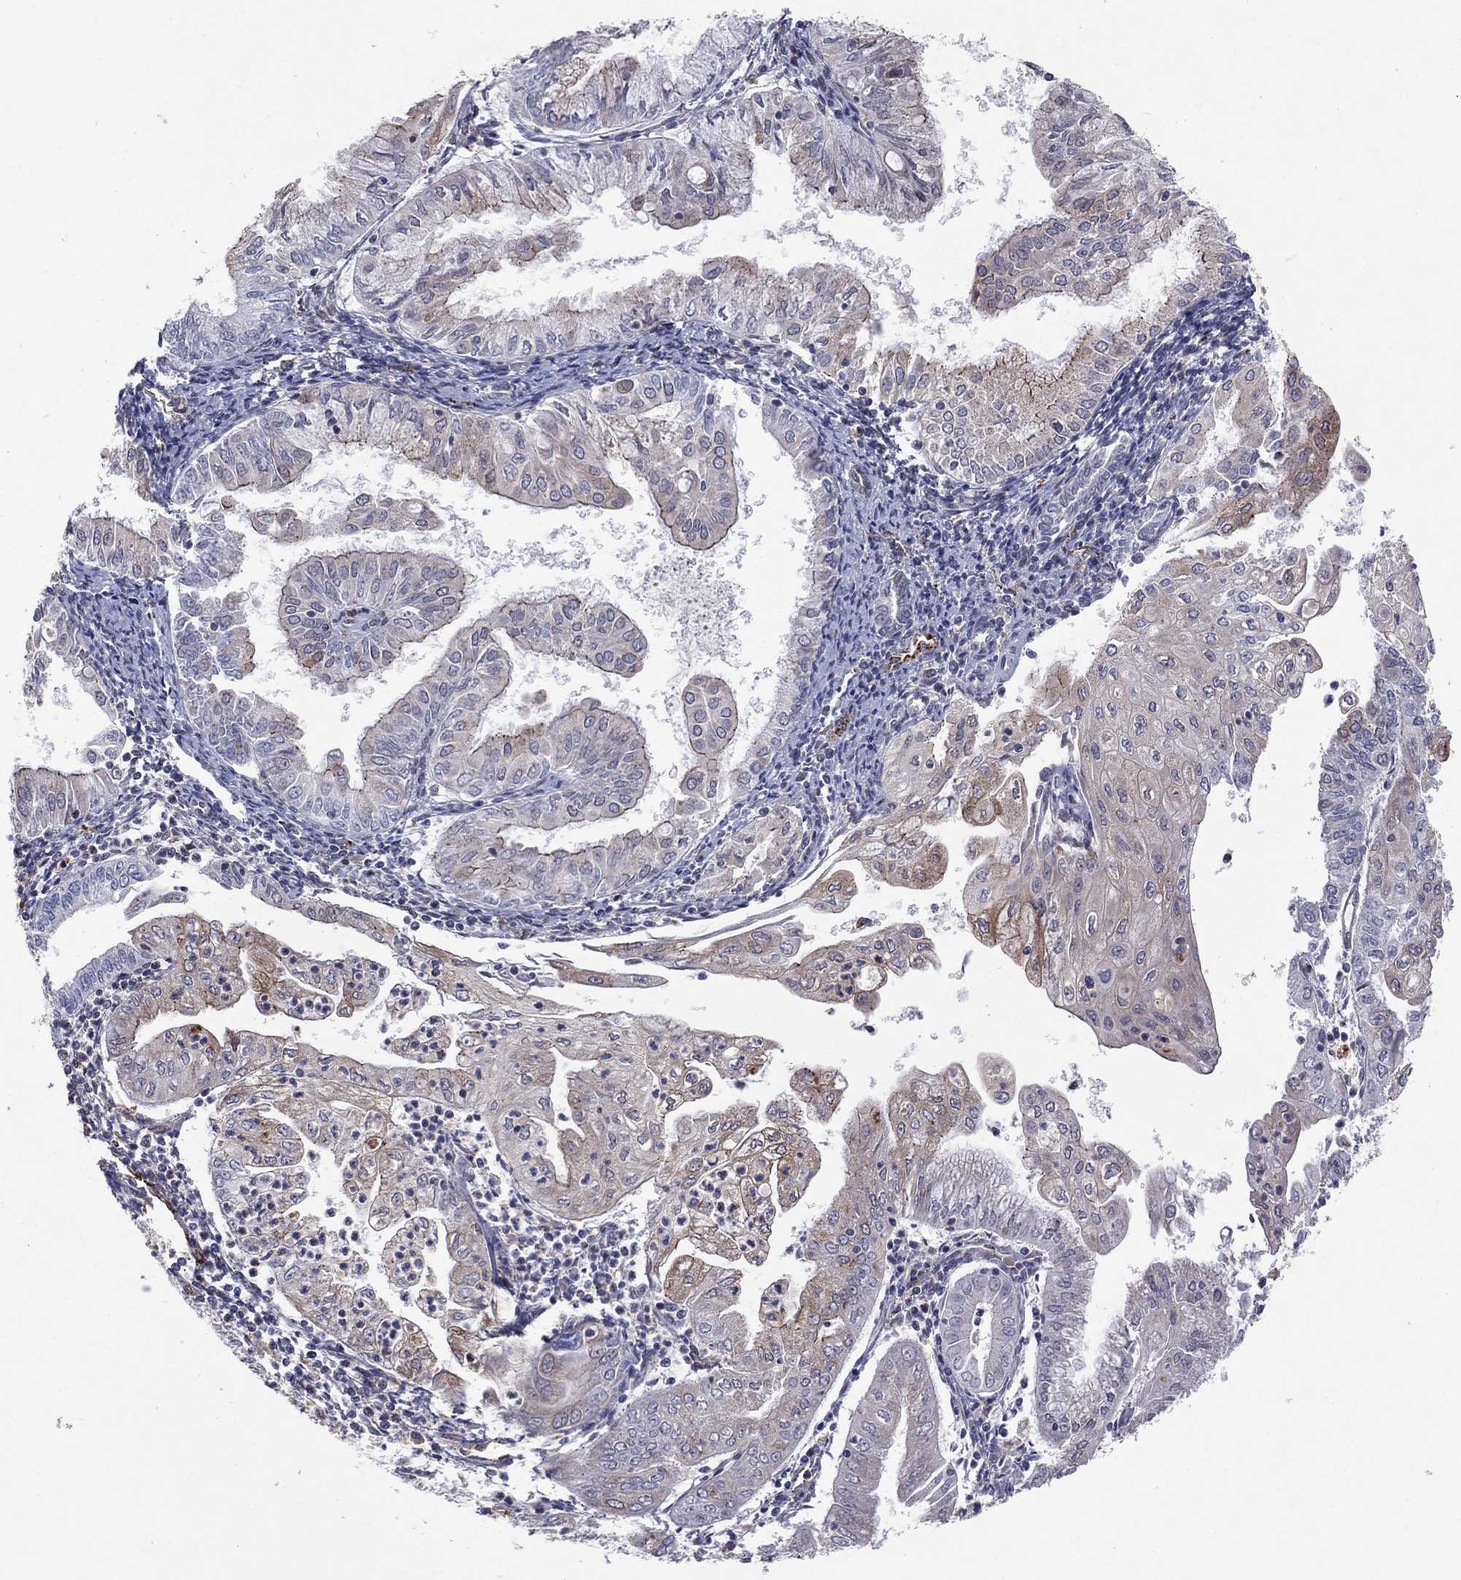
{"staining": {"intensity": "moderate", "quantity": "<25%", "location": "cytoplasmic/membranous"}, "tissue": "endometrial cancer", "cell_type": "Tumor cells", "image_type": "cancer", "snomed": [{"axis": "morphology", "description": "Adenocarcinoma, NOS"}, {"axis": "topography", "description": "Endometrium"}], "caption": "The histopathology image exhibits staining of endometrial adenocarcinoma, revealing moderate cytoplasmic/membranous protein positivity (brown color) within tumor cells.", "gene": "YIF1A", "patient": {"sex": "female", "age": 56}}